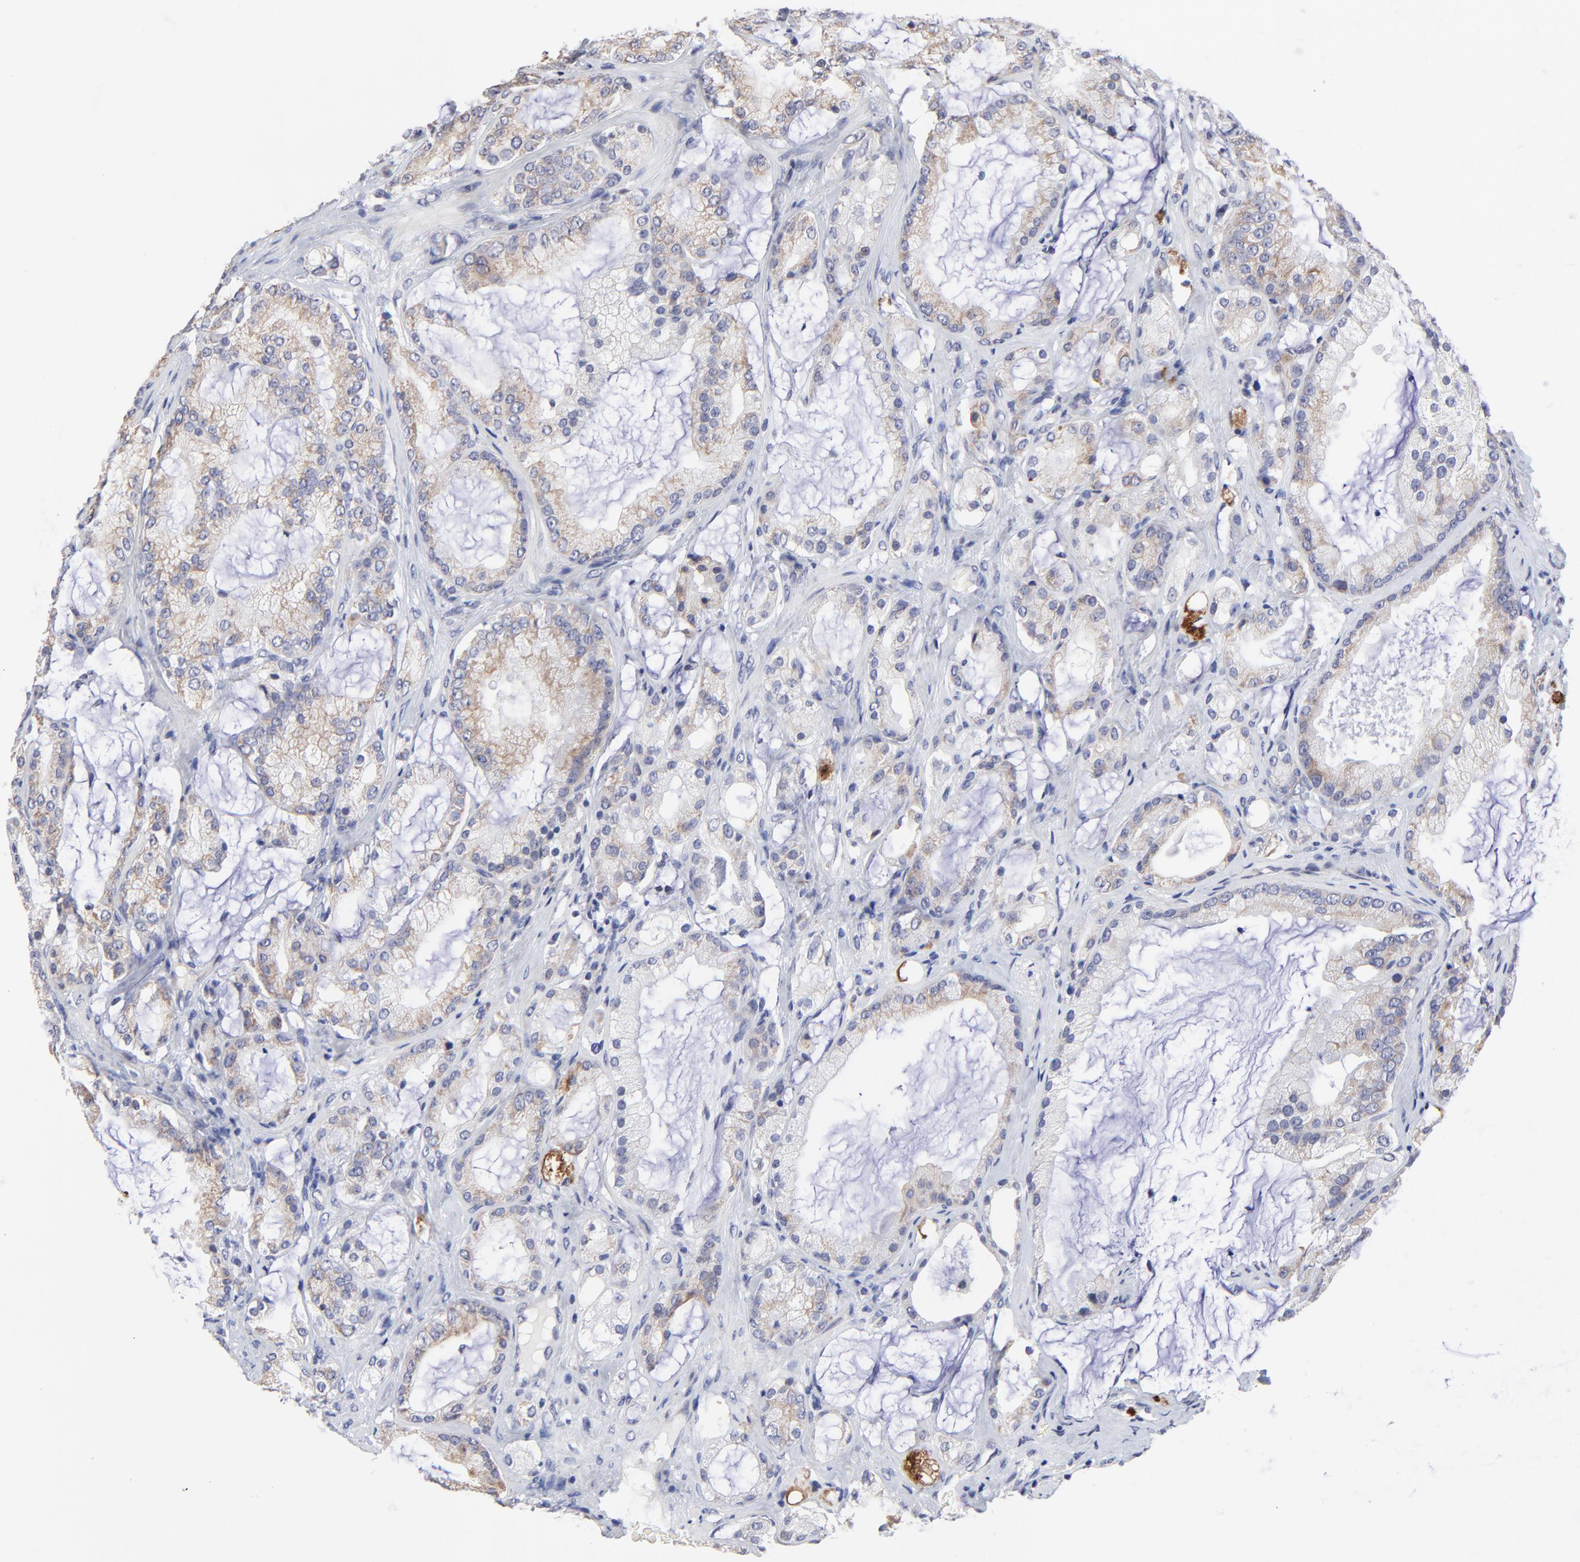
{"staining": {"intensity": "weak", "quantity": ">75%", "location": "cytoplasmic/membranous"}, "tissue": "prostate cancer", "cell_type": "Tumor cells", "image_type": "cancer", "snomed": [{"axis": "morphology", "description": "Adenocarcinoma, Medium grade"}, {"axis": "topography", "description": "Prostate"}], "caption": "Prostate cancer (adenocarcinoma (medium-grade)) stained with IHC reveals weak cytoplasmic/membranous staining in about >75% of tumor cells.", "gene": "FBXO8", "patient": {"sex": "male", "age": 70}}